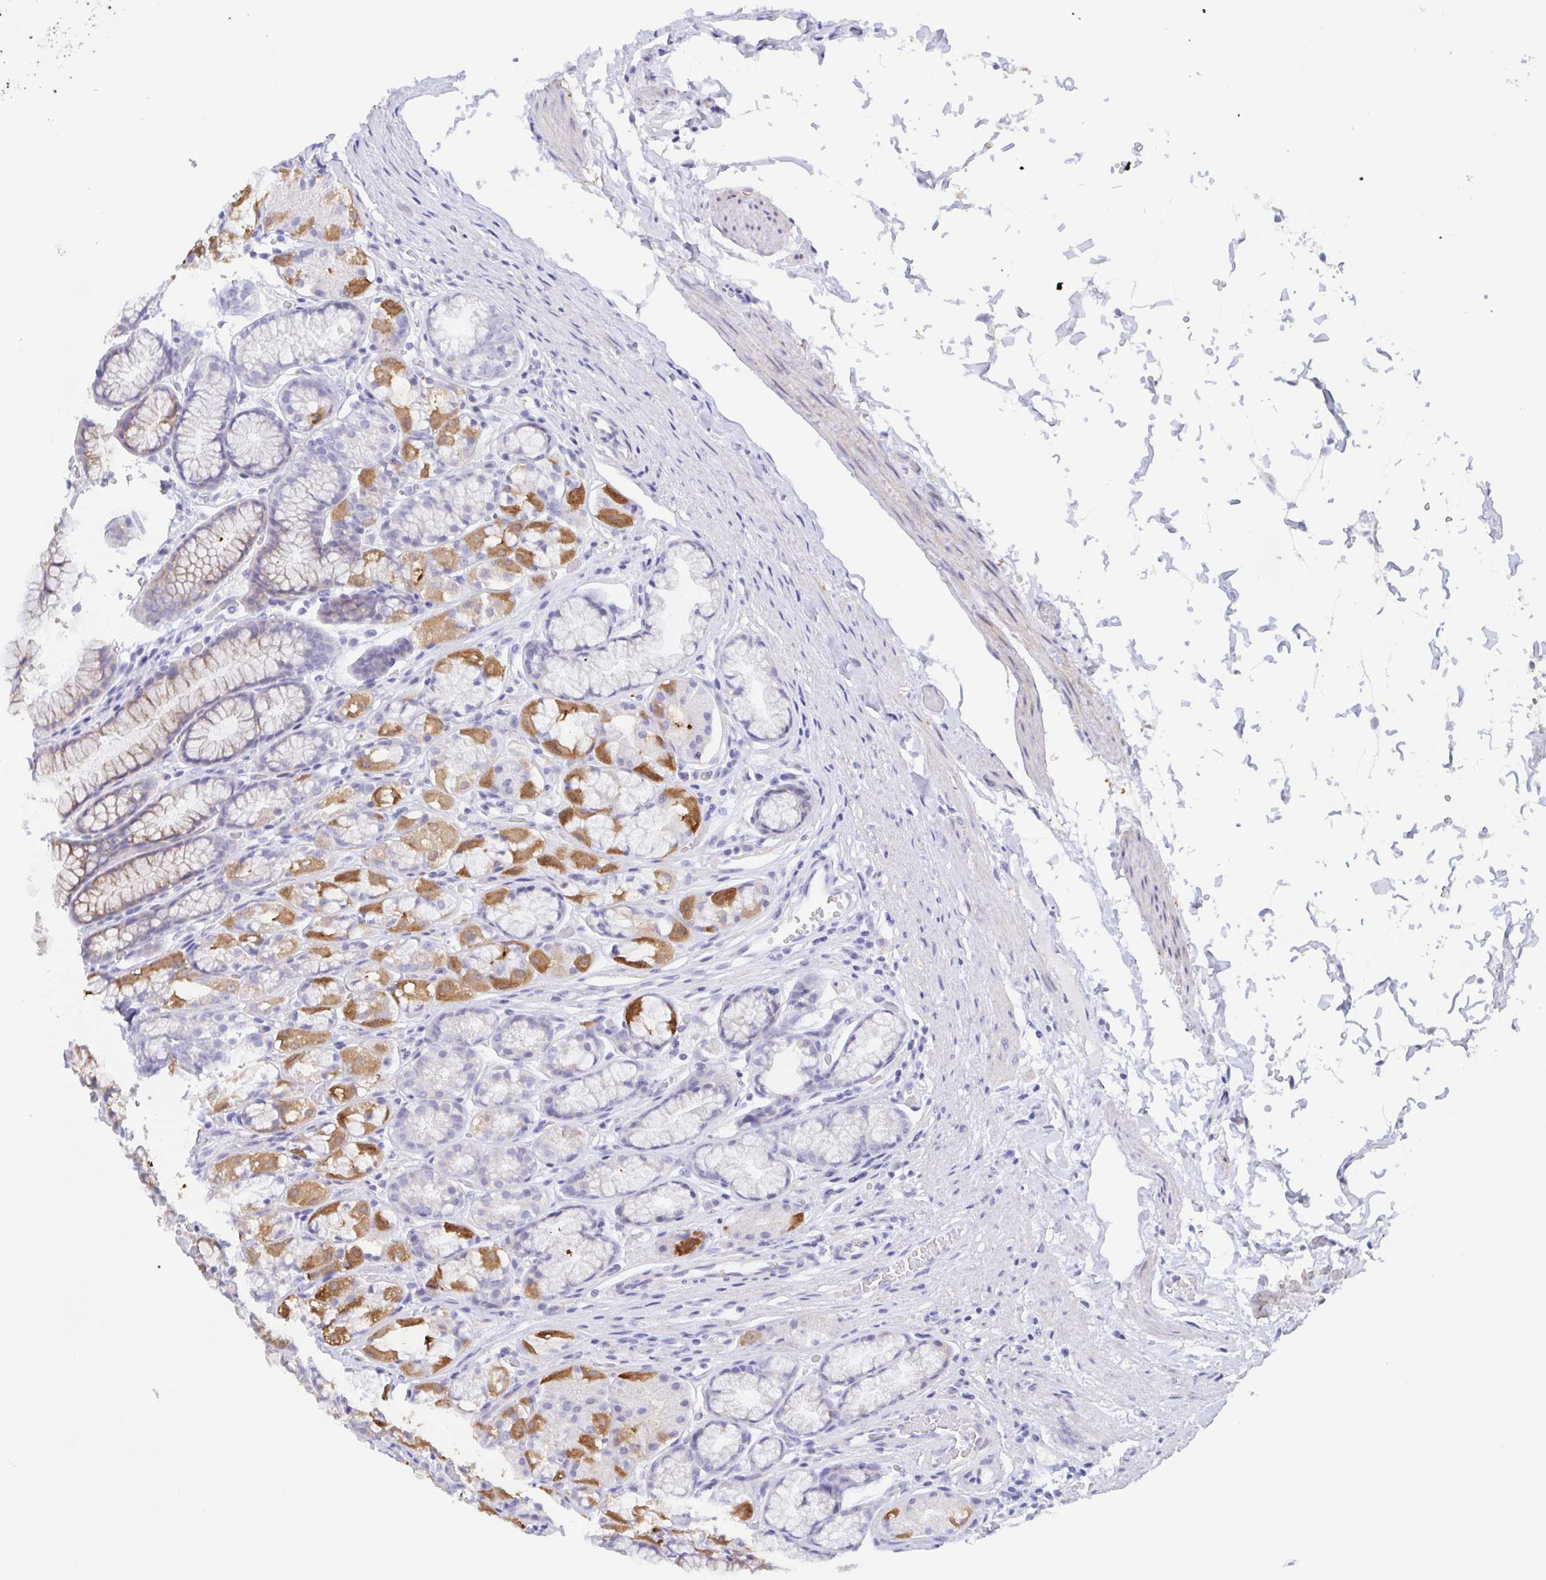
{"staining": {"intensity": "moderate", "quantity": "25%-75%", "location": "cytoplasmic/membranous"}, "tissue": "stomach", "cell_type": "Glandular cells", "image_type": "normal", "snomed": [{"axis": "morphology", "description": "Normal tissue, NOS"}, {"axis": "topography", "description": "Stomach"}], "caption": "IHC micrograph of unremarkable stomach stained for a protein (brown), which displays medium levels of moderate cytoplasmic/membranous staining in approximately 25%-75% of glandular cells.", "gene": "MUCL3", "patient": {"sex": "male", "age": 70}}